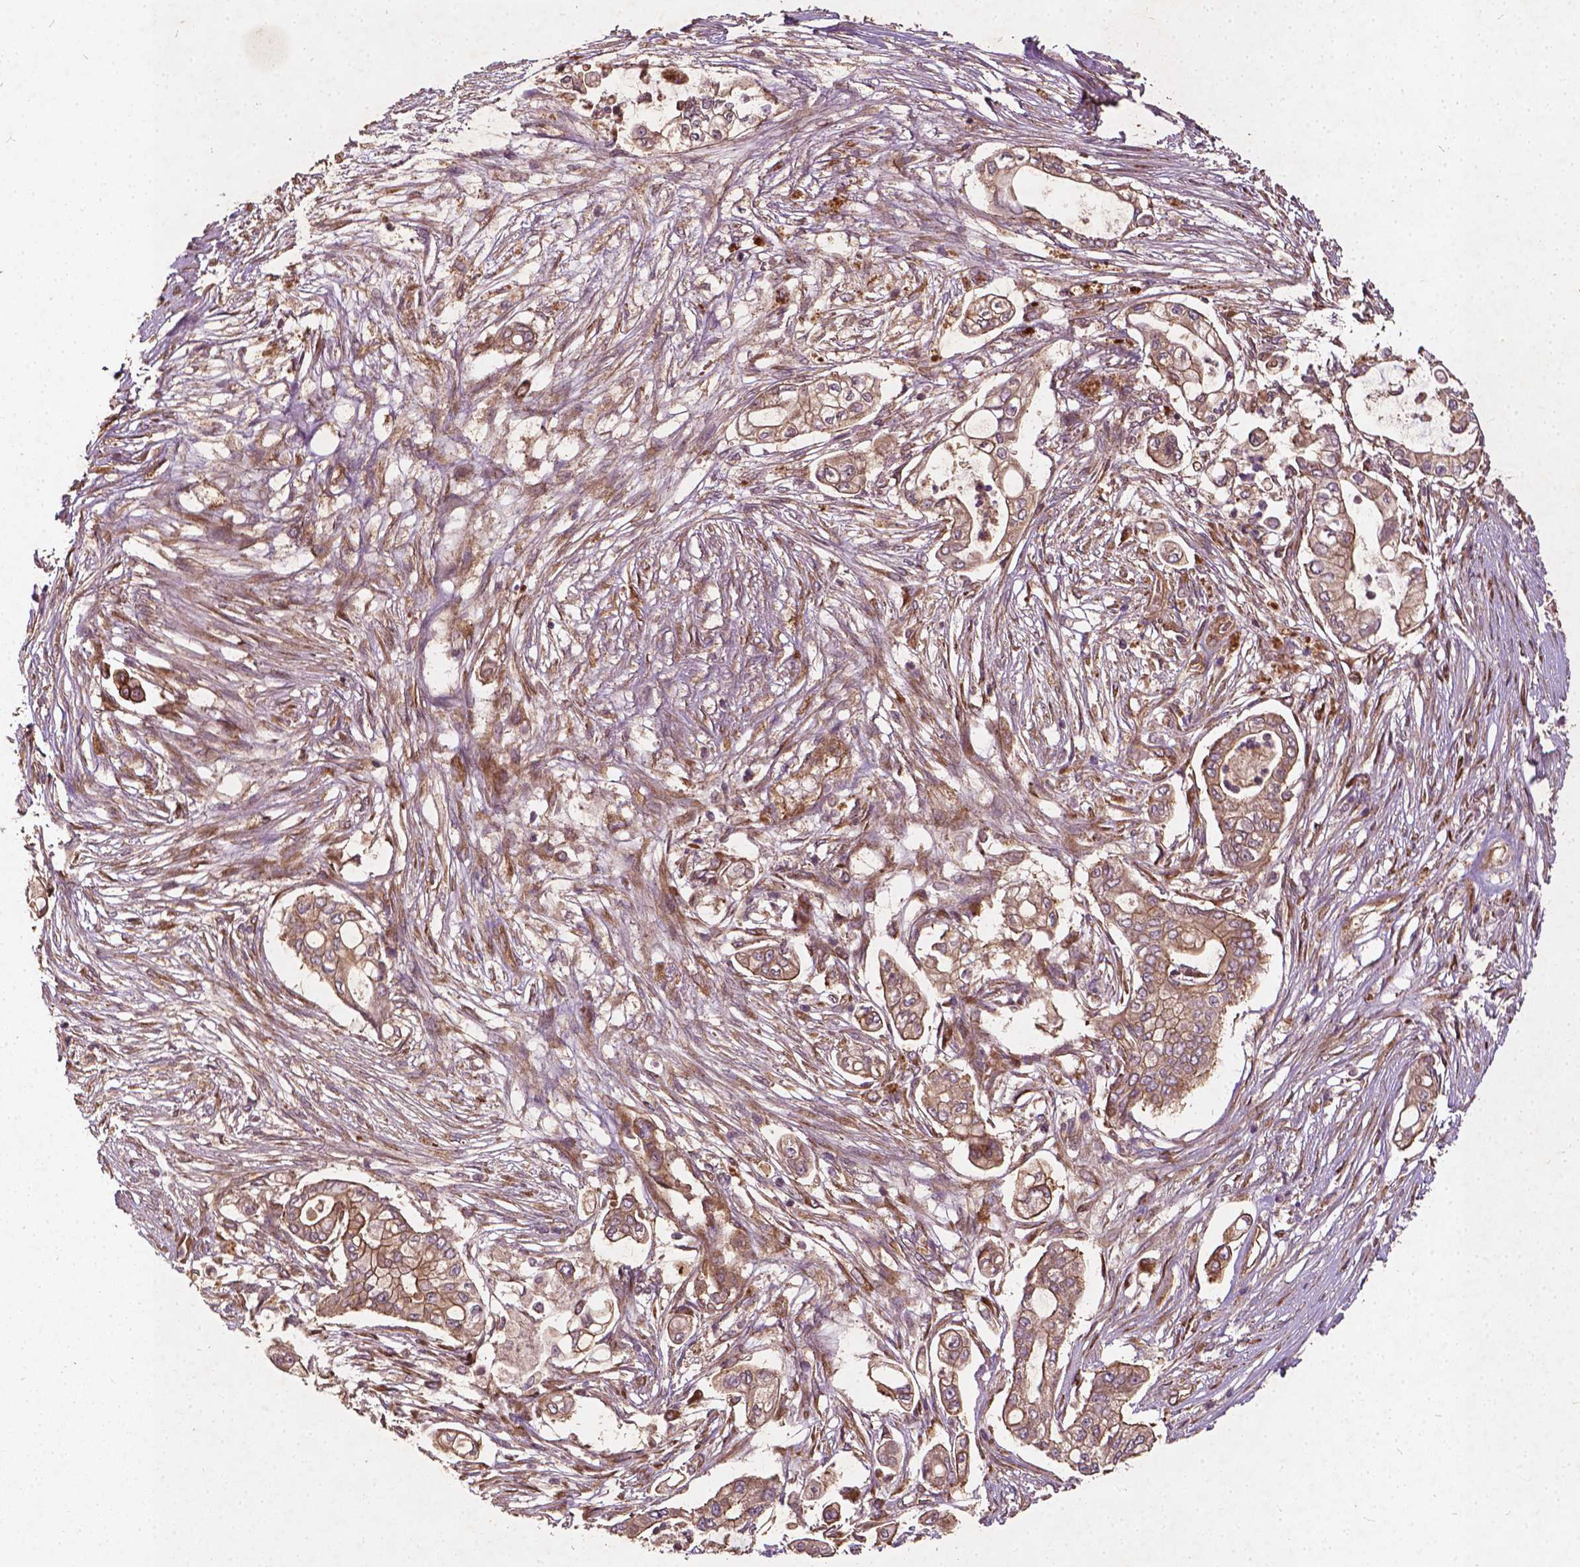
{"staining": {"intensity": "moderate", "quantity": ">75%", "location": "cytoplasmic/membranous"}, "tissue": "pancreatic cancer", "cell_type": "Tumor cells", "image_type": "cancer", "snomed": [{"axis": "morphology", "description": "Adenocarcinoma, NOS"}, {"axis": "topography", "description": "Pancreas"}], "caption": "Immunohistochemical staining of human adenocarcinoma (pancreatic) reveals medium levels of moderate cytoplasmic/membranous staining in approximately >75% of tumor cells.", "gene": "UBXN2A", "patient": {"sex": "female", "age": 69}}